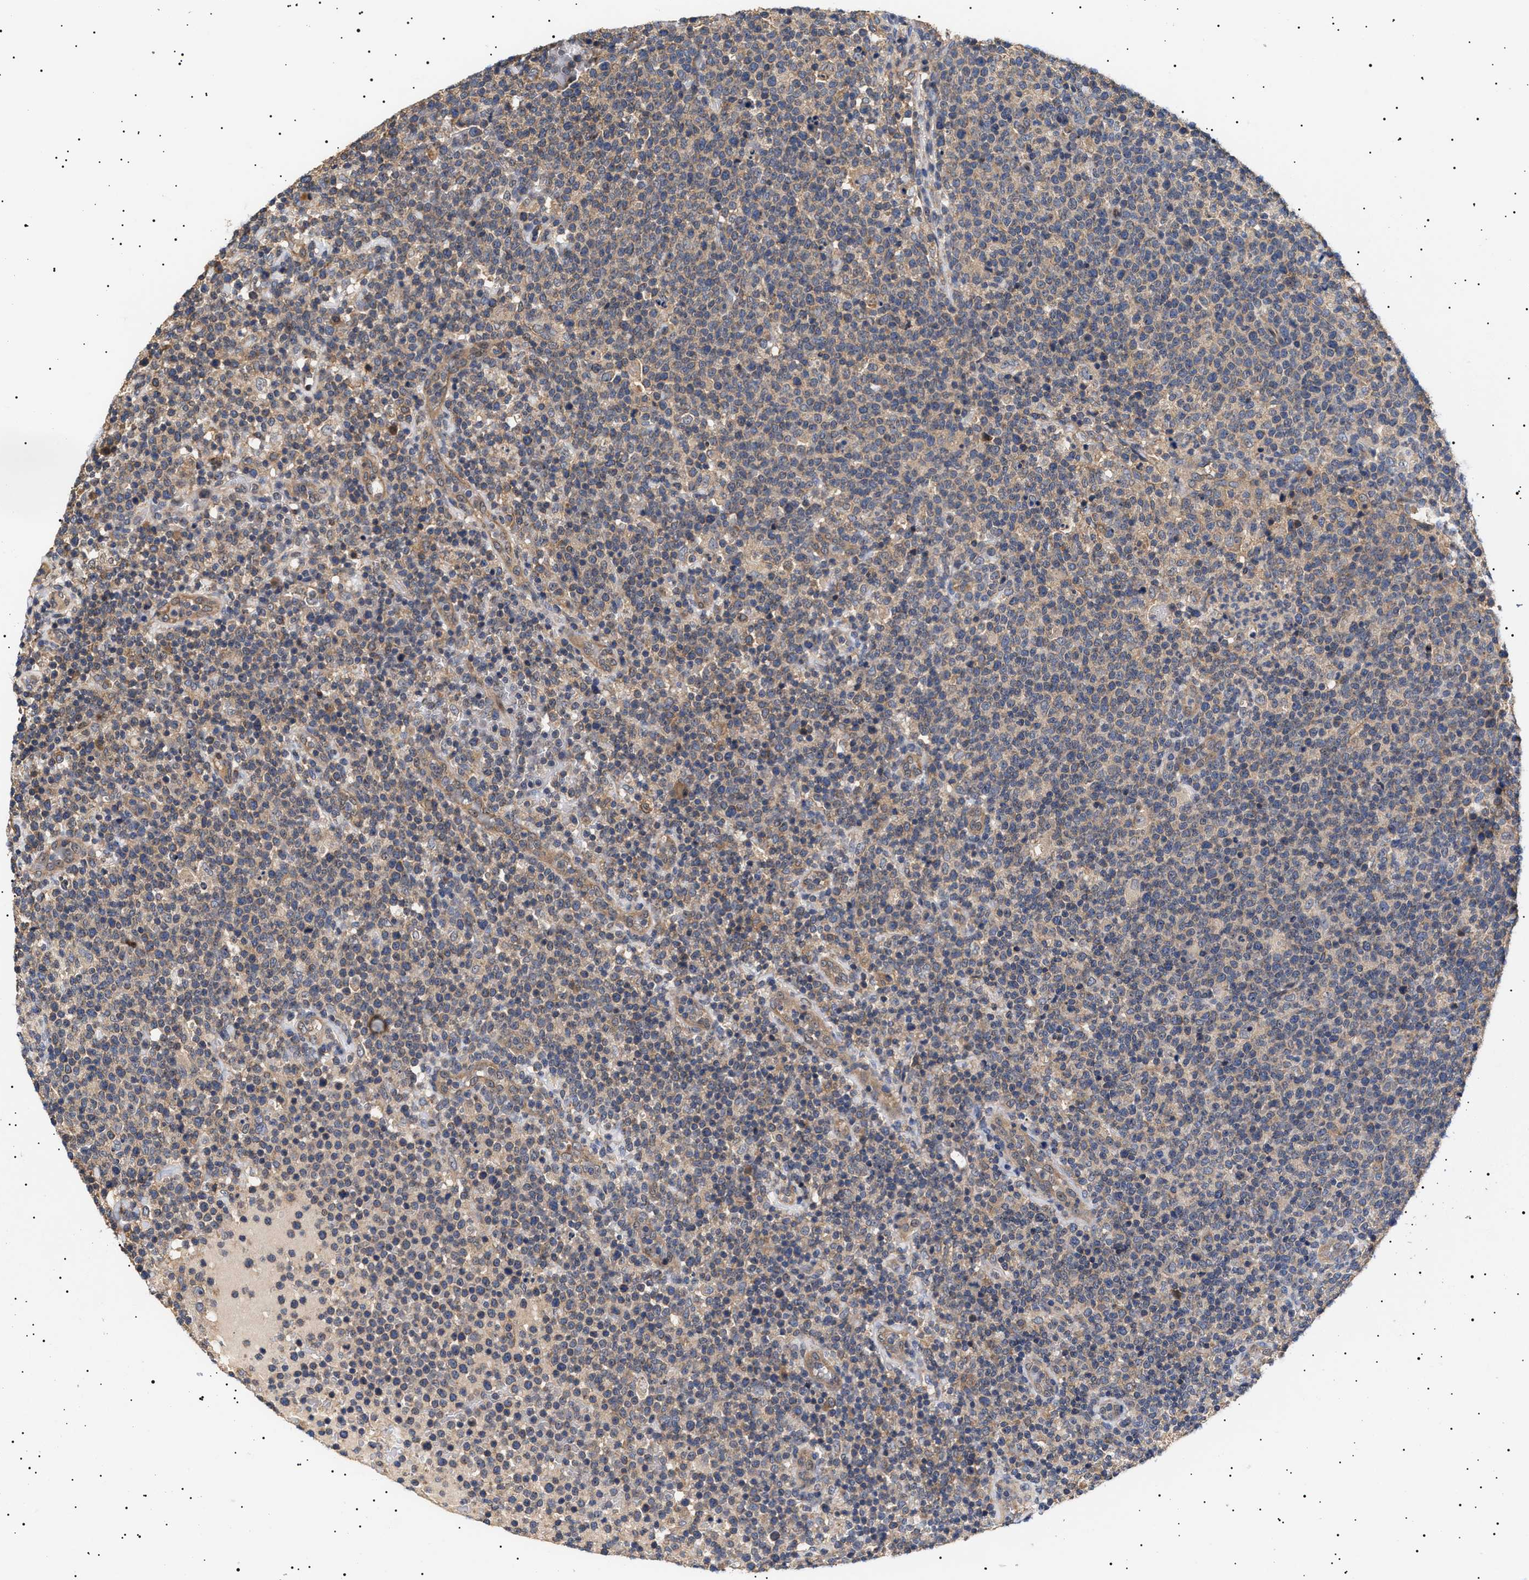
{"staining": {"intensity": "weak", "quantity": "25%-75%", "location": "cytoplasmic/membranous"}, "tissue": "lymphoma", "cell_type": "Tumor cells", "image_type": "cancer", "snomed": [{"axis": "morphology", "description": "Malignant lymphoma, non-Hodgkin's type, High grade"}, {"axis": "topography", "description": "Lymph node"}], "caption": "Immunohistochemical staining of malignant lymphoma, non-Hodgkin's type (high-grade) displays low levels of weak cytoplasmic/membranous expression in about 25%-75% of tumor cells. (DAB (3,3'-diaminobenzidine) = brown stain, brightfield microscopy at high magnification).", "gene": "KRBA1", "patient": {"sex": "male", "age": 61}}